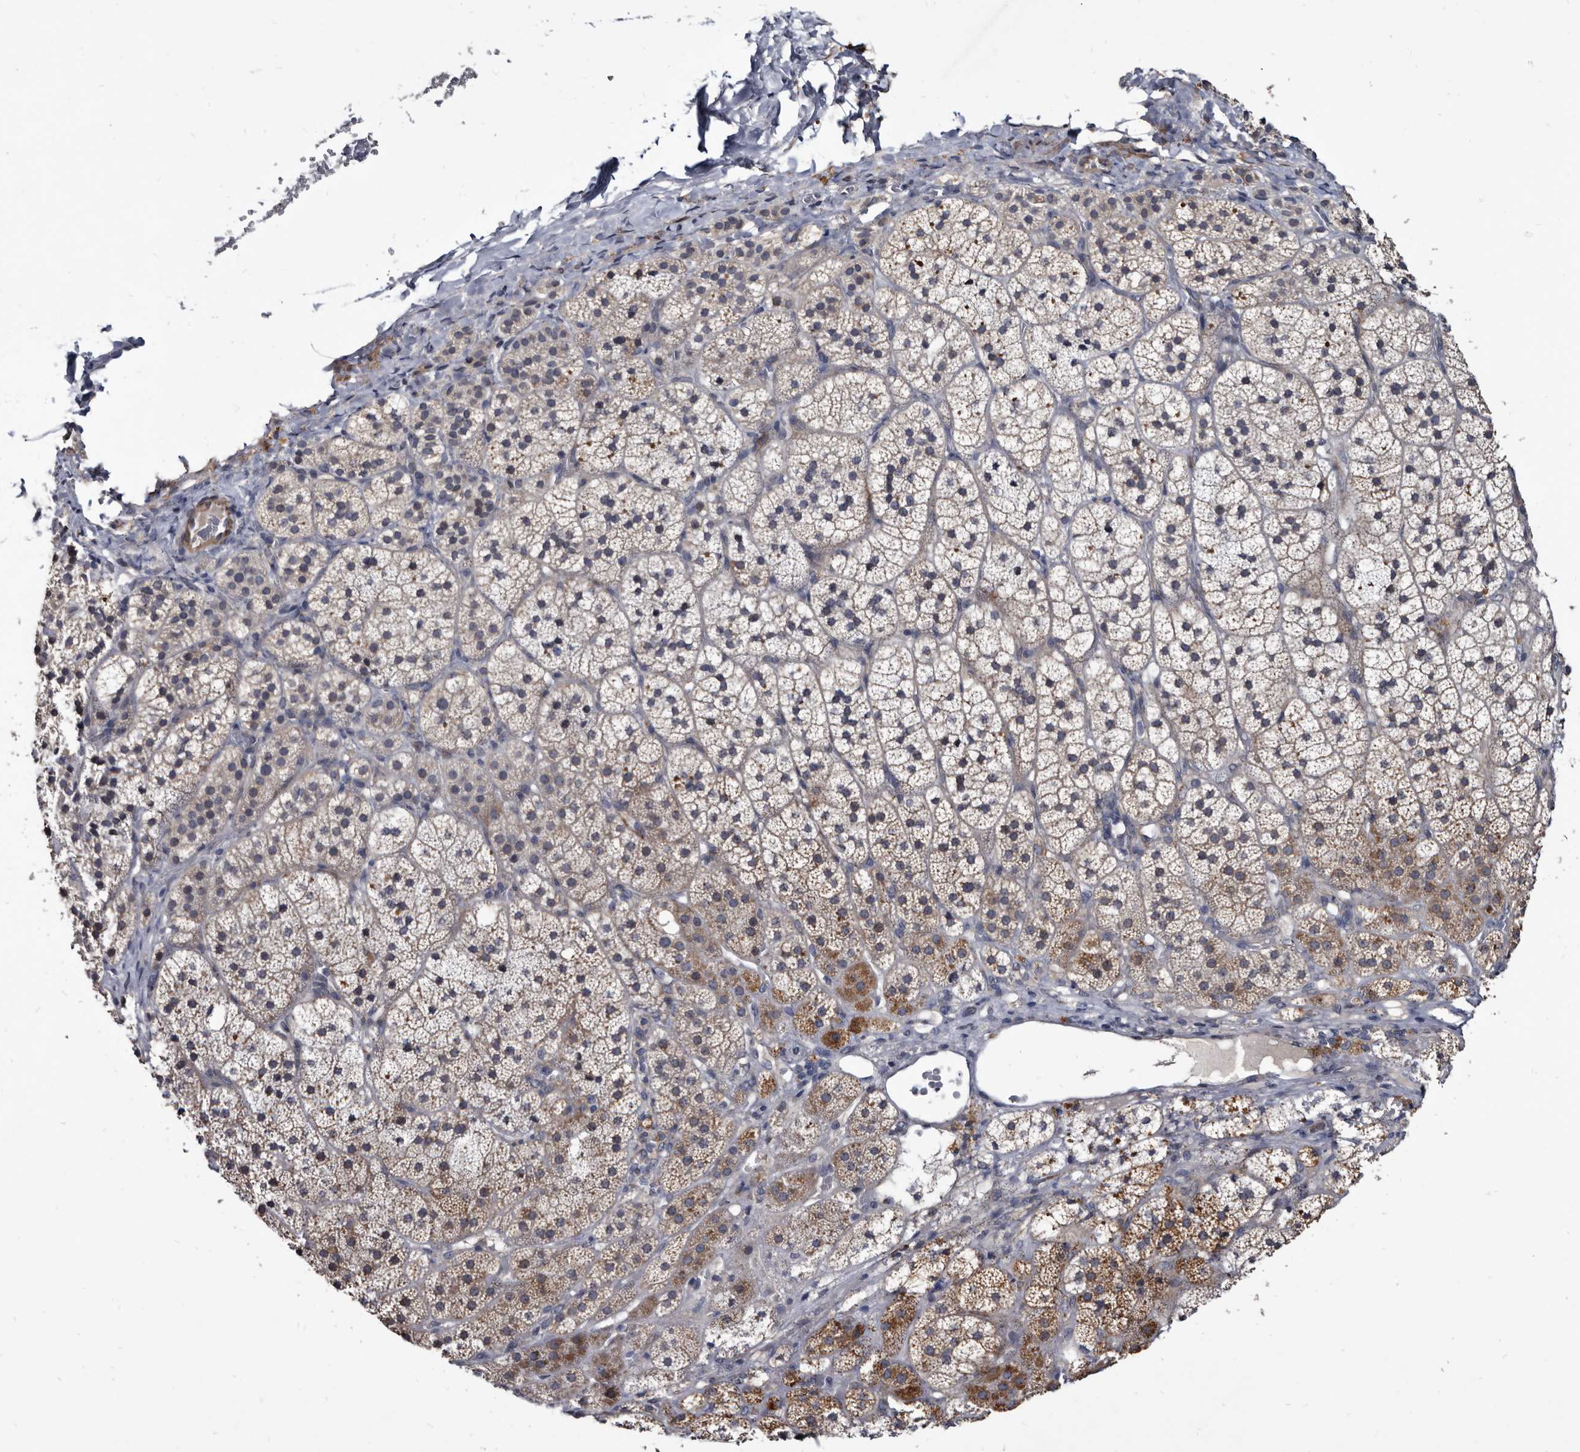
{"staining": {"intensity": "moderate", "quantity": "25%-75%", "location": "cytoplasmic/membranous"}, "tissue": "adrenal gland", "cell_type": "Glandular cells", "image_type": "normal", "snomed": [{"axis": "morphology", "description": "Normal tissue, NOS"}, {"axis": "topography", "description": "Adrenal gland"}], "caption": "Immunohistochemical staining of normal adrenal gland demonstrates moderate cytoplasmic/membranous protein positivity in approximately 25%-75% of glandular cells.", "gene": "PROM1", "patient": {"sex": "female", "age": 44}}